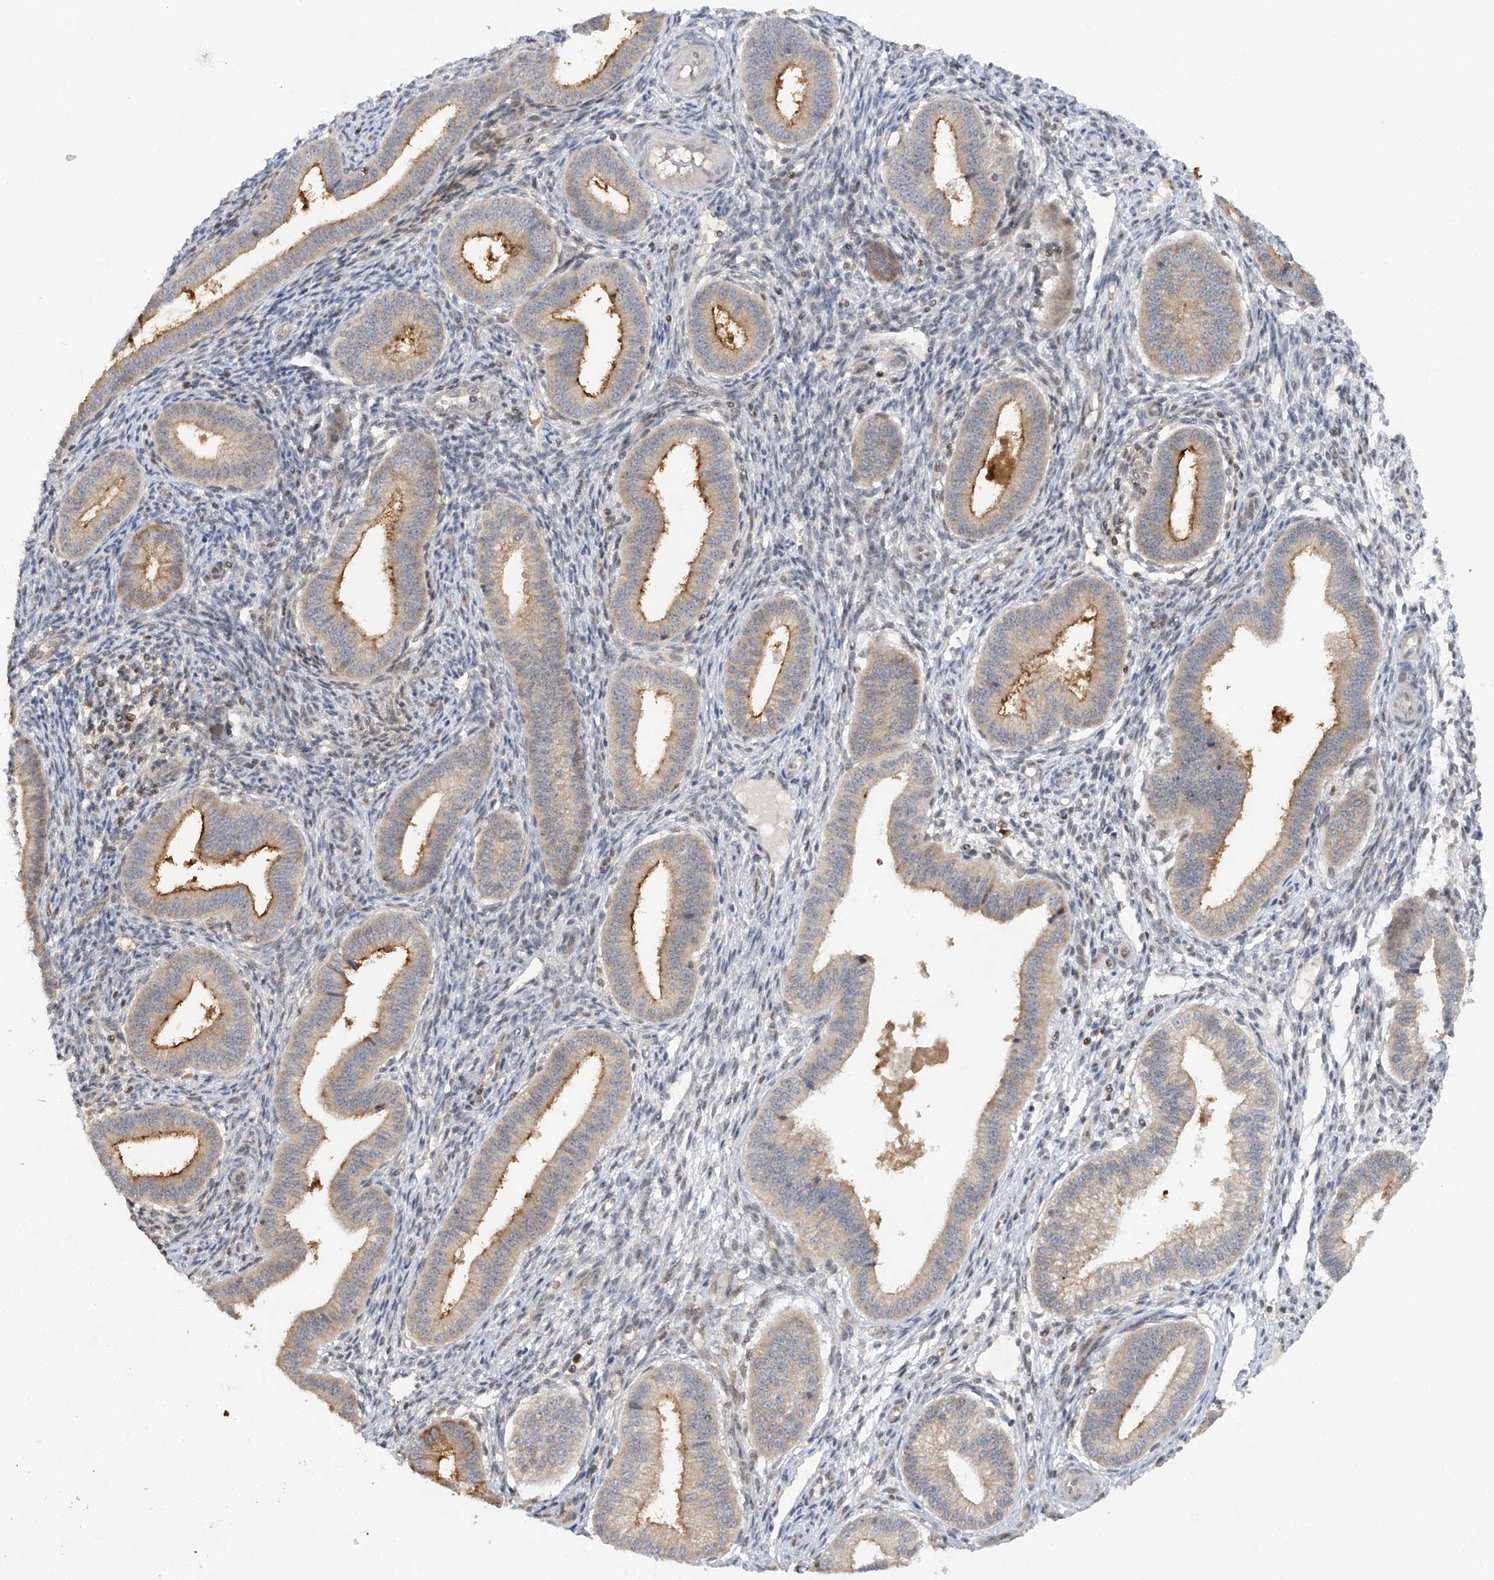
{"staining": {"intensity": "negative", "quantity": "none", "location": "none"}, "tissue": "endometrium", "cell_type": "Cells in endometrial stroma", "image_type": "normal", "snomed": [{"axis": "morphology", "description": "Normal tissue, NOS"}, {"axis": "topography", "description": "Endometrium"}], "caption": "Cells in endometrial stroma show no significant protein expression in unremarkable endometrium.", "gene": "ZNF358", "patient": {"sex": "female", "age": 39}}